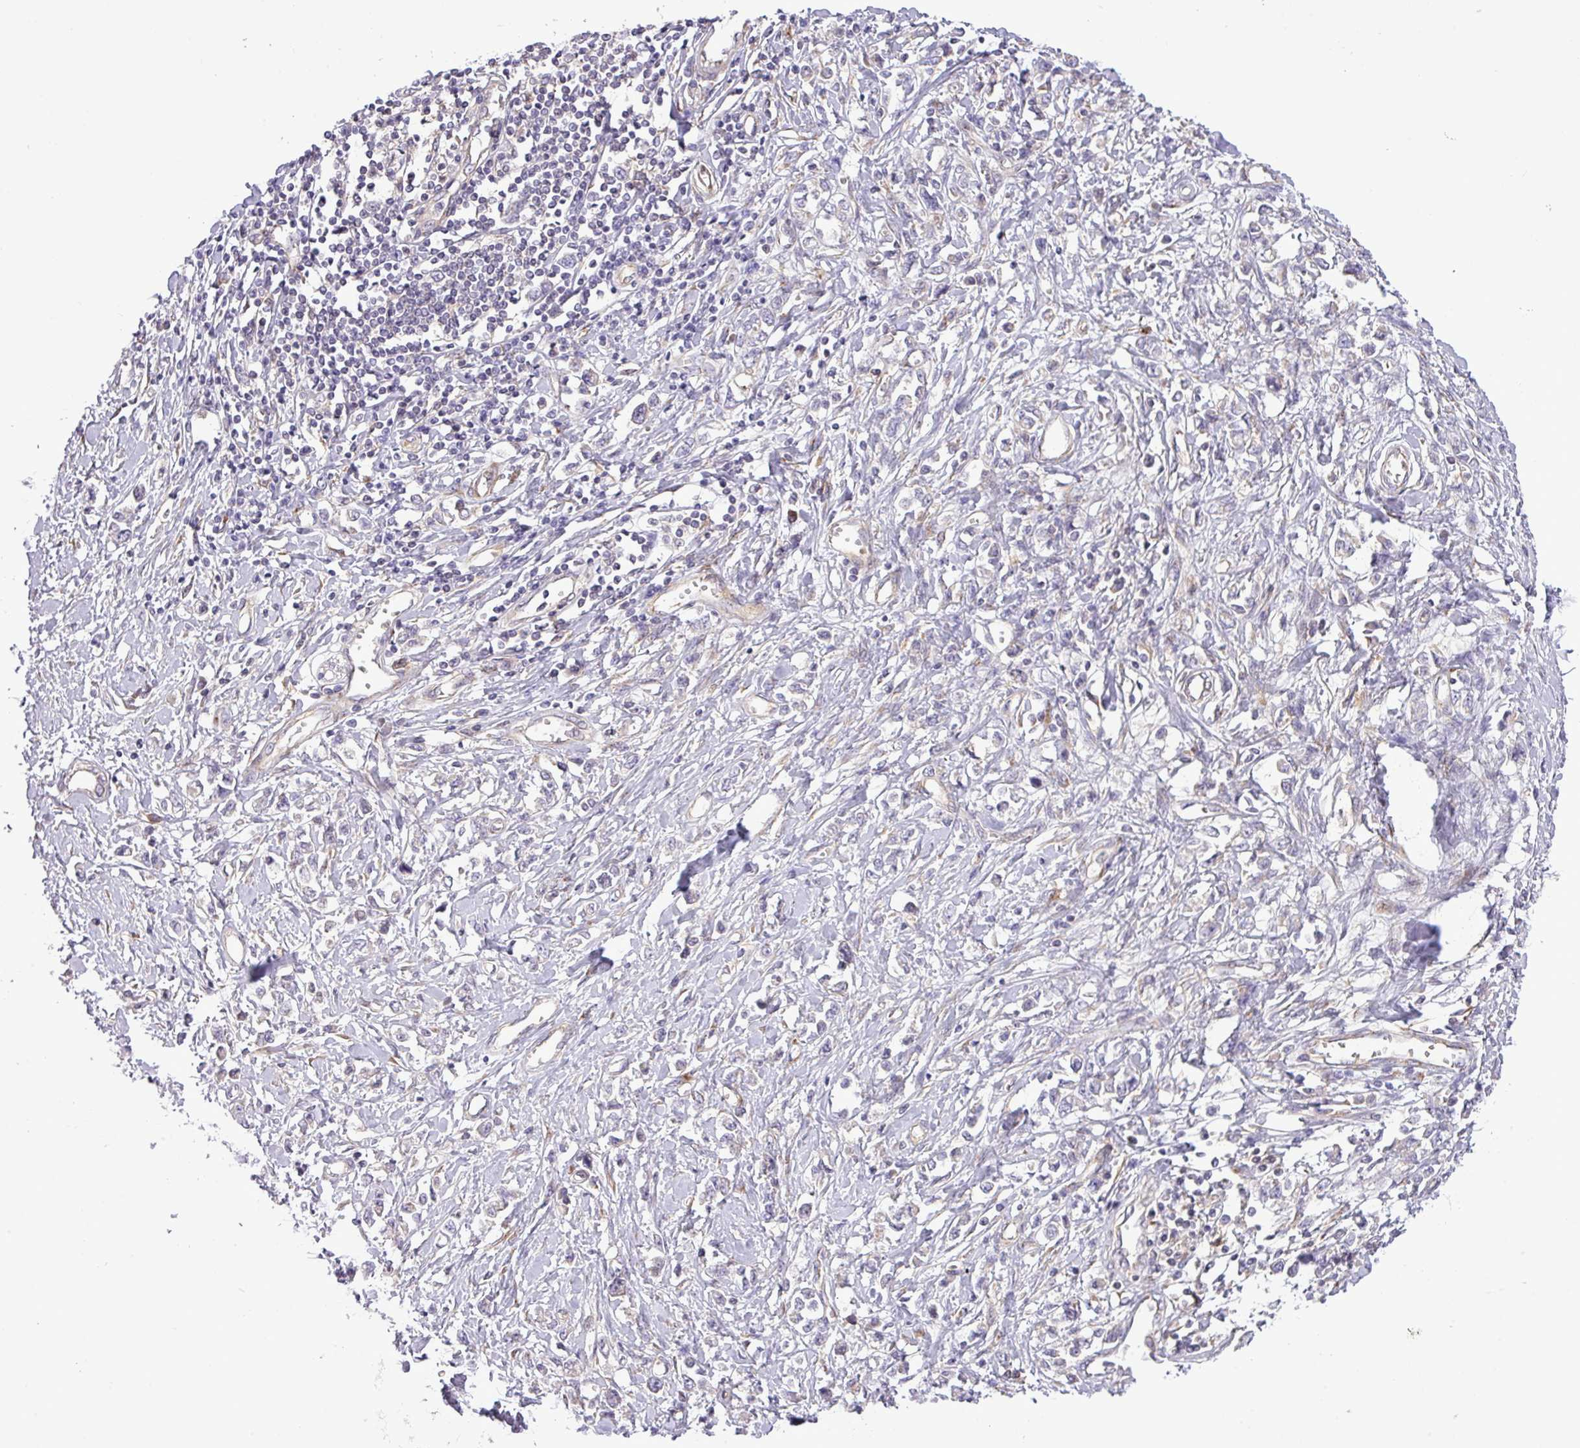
{"staining": {"intensity": "negative", "quantity": "none", "location": "none"}, "tissue": "stomach cancer", "cell_type": "Tumor cells", "image_type": "cancer", "snomed": [{"axis": "morphology", "description": "Adenocarcinoma, NOS"}, {"axis": "topography", "description": "Stomach"}], "caption": "Immunohistochemistry micrograph of adenocarcinoma (stomach) stained for a protein (brown), which demonstrates no expression in tumor cells.", "gene": "FAM222B", "patient": {"sex": "female", "age": 76}}